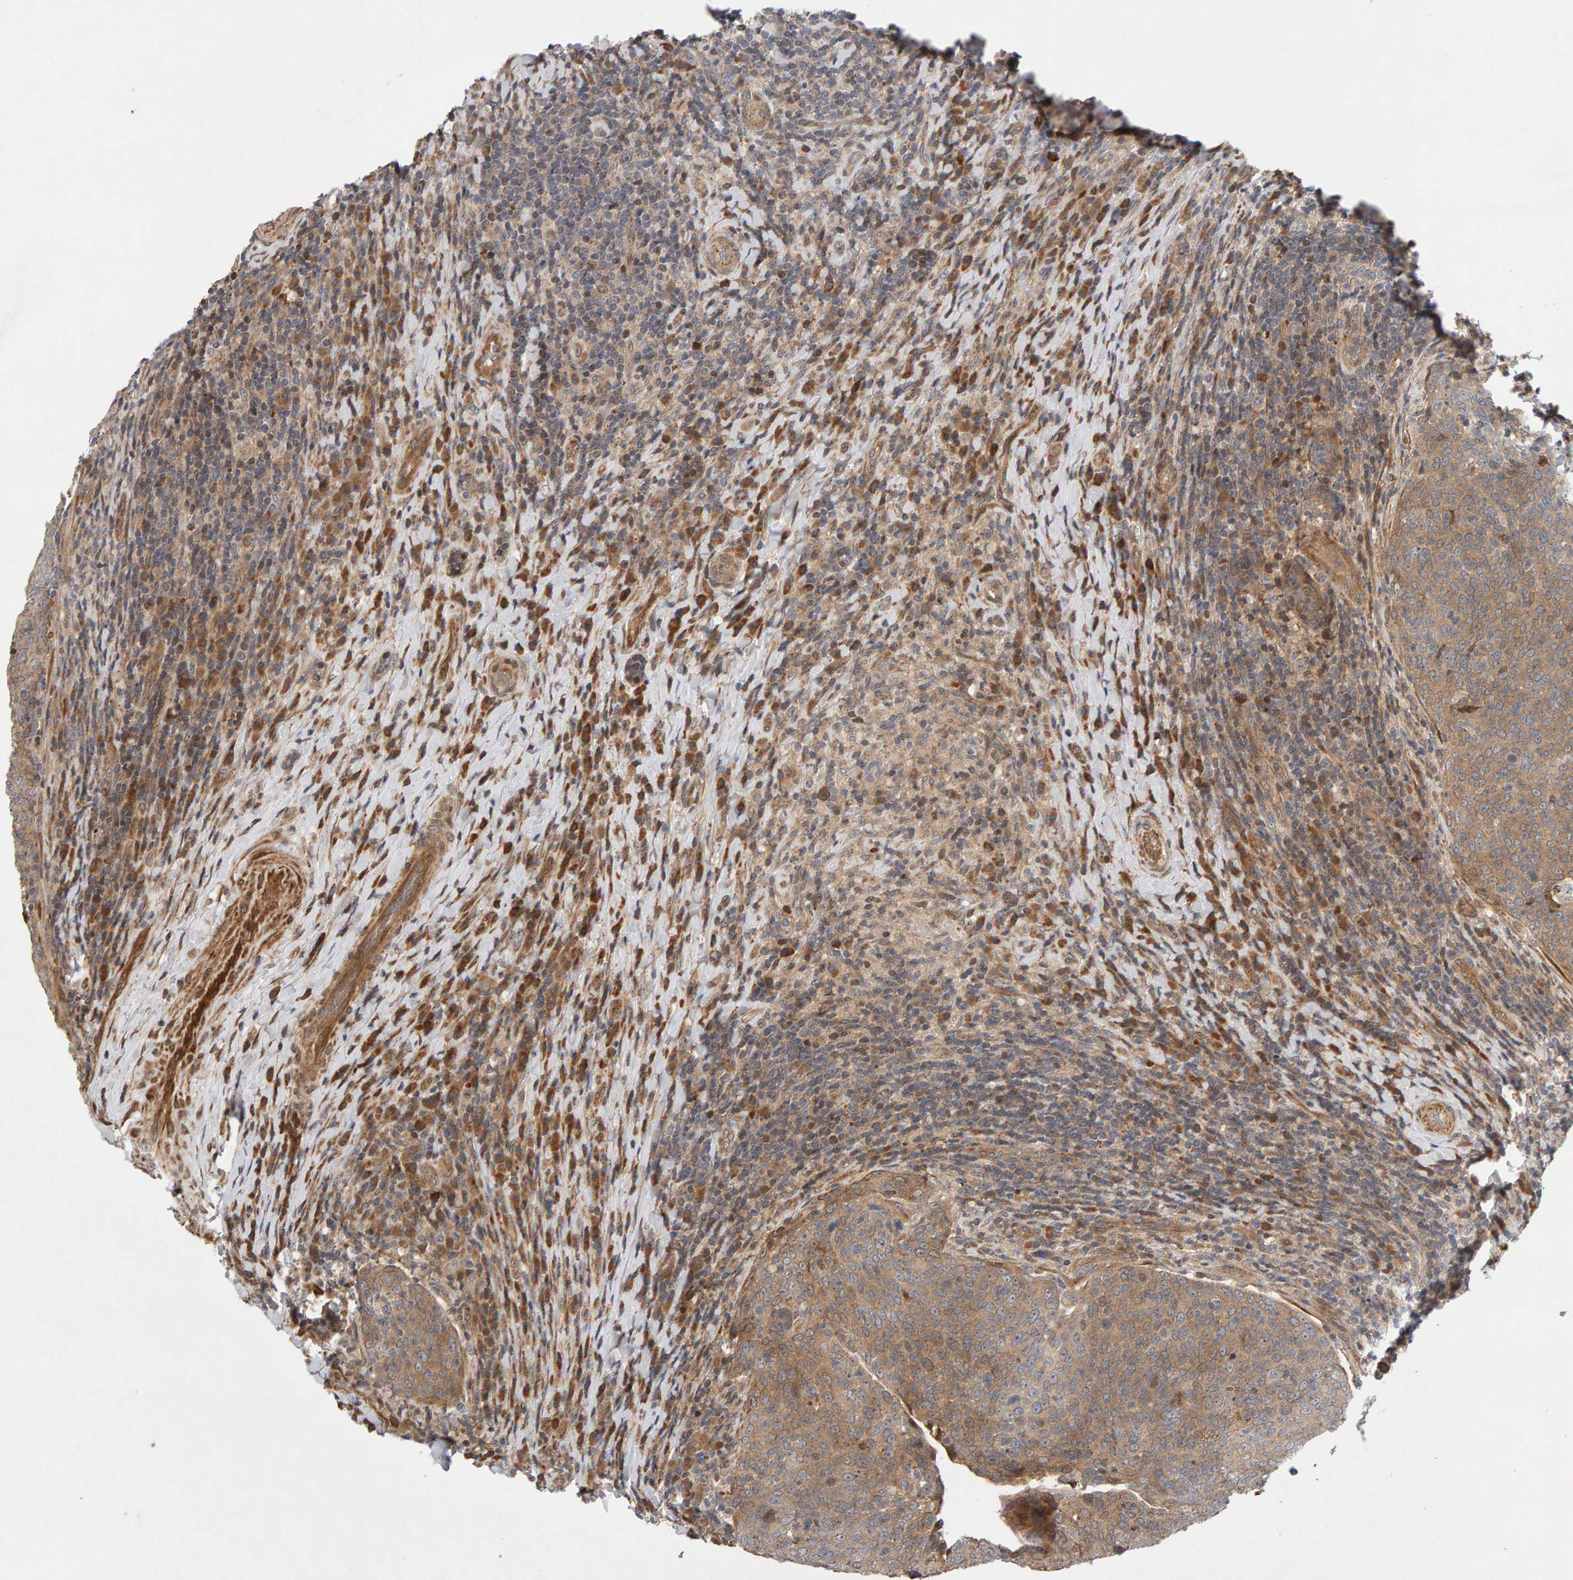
{"staining": {"intensity": "moderate", "quantity": ">75%", "location": "cytoplasmic/membranous"}, "tissue": "head and neck cancer", "cell_type": "Tumor cells", "image_type": "cancer", "snomed": [{"axis": "morphology", "description": "Squamous cell carcinoma, NOS"}, {"axis": "morphology", "description": "Squamous cell carcinoma, metastatic, NOS"}, {"axis": "topography", "description": "Lymph node"}, {"axis": "topography", "description": "Head-Neck"}], "caption": "Moderate cytoplasmic/membranous protein positivity is seen in approximately >75% of tumor cells in head and neck cancer (metastatic squamous cell carcinoma).", "gene": "LZTS1", "patient": {"sex": "male", "age": 62}}